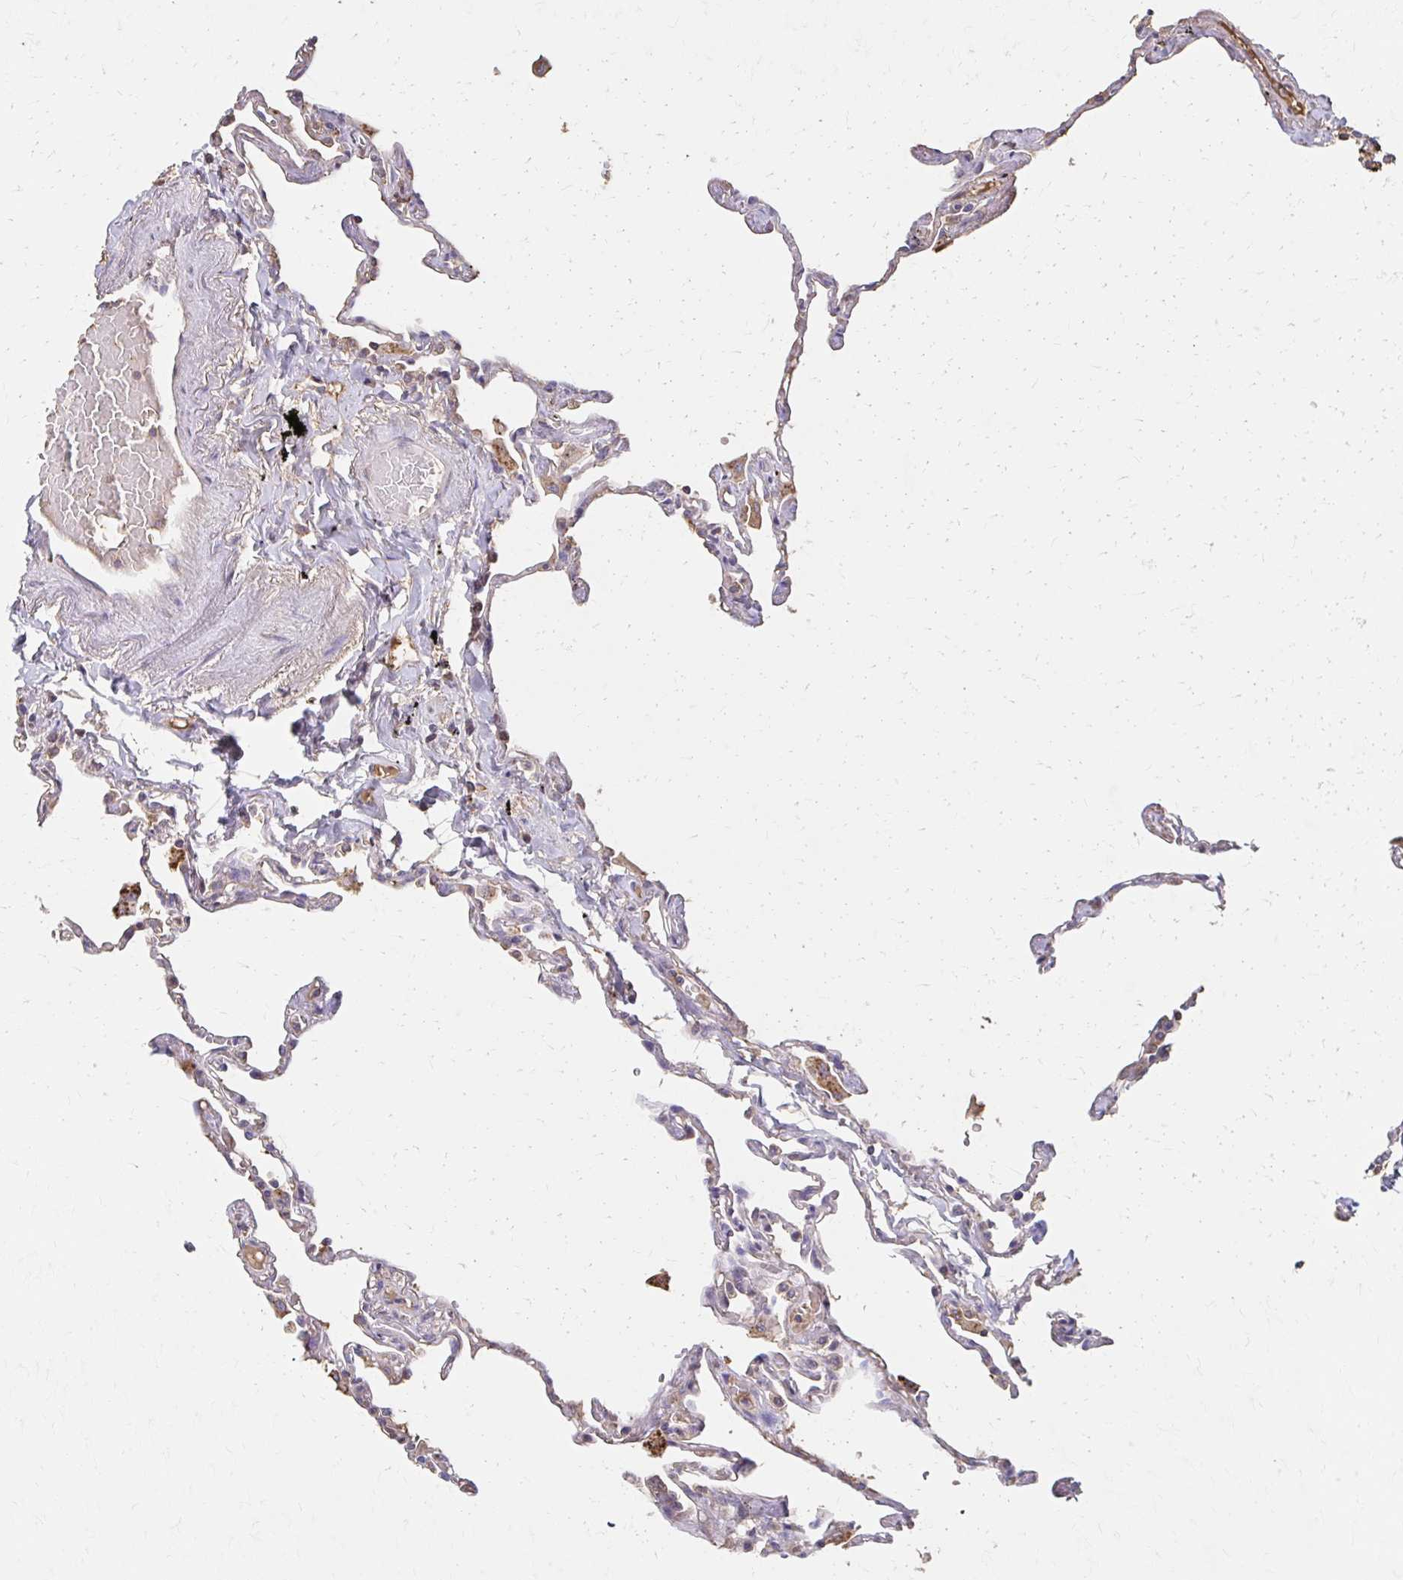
{"staining": {"intensity": "negative", "quantity": "none", "location": "none"}, "tissue": "lung", "cell_type": "Alveolar cells", "image_type": "normal", "snomed": [{"axis": "morphology", "description": "Normal tissue, NOS"}, {"axis": "topography", "description": "Lung"}], "caption": "Alveolar cells are negative for brown protein staining in benign lung. The staining was performed using DAB to visualize the protein expression in brown, while the nuclei were stained in blue with hematoxylin (Magnification: 20x).", "gene": "HMGCS2", "patient": {"sex": "female", "age": 67}}